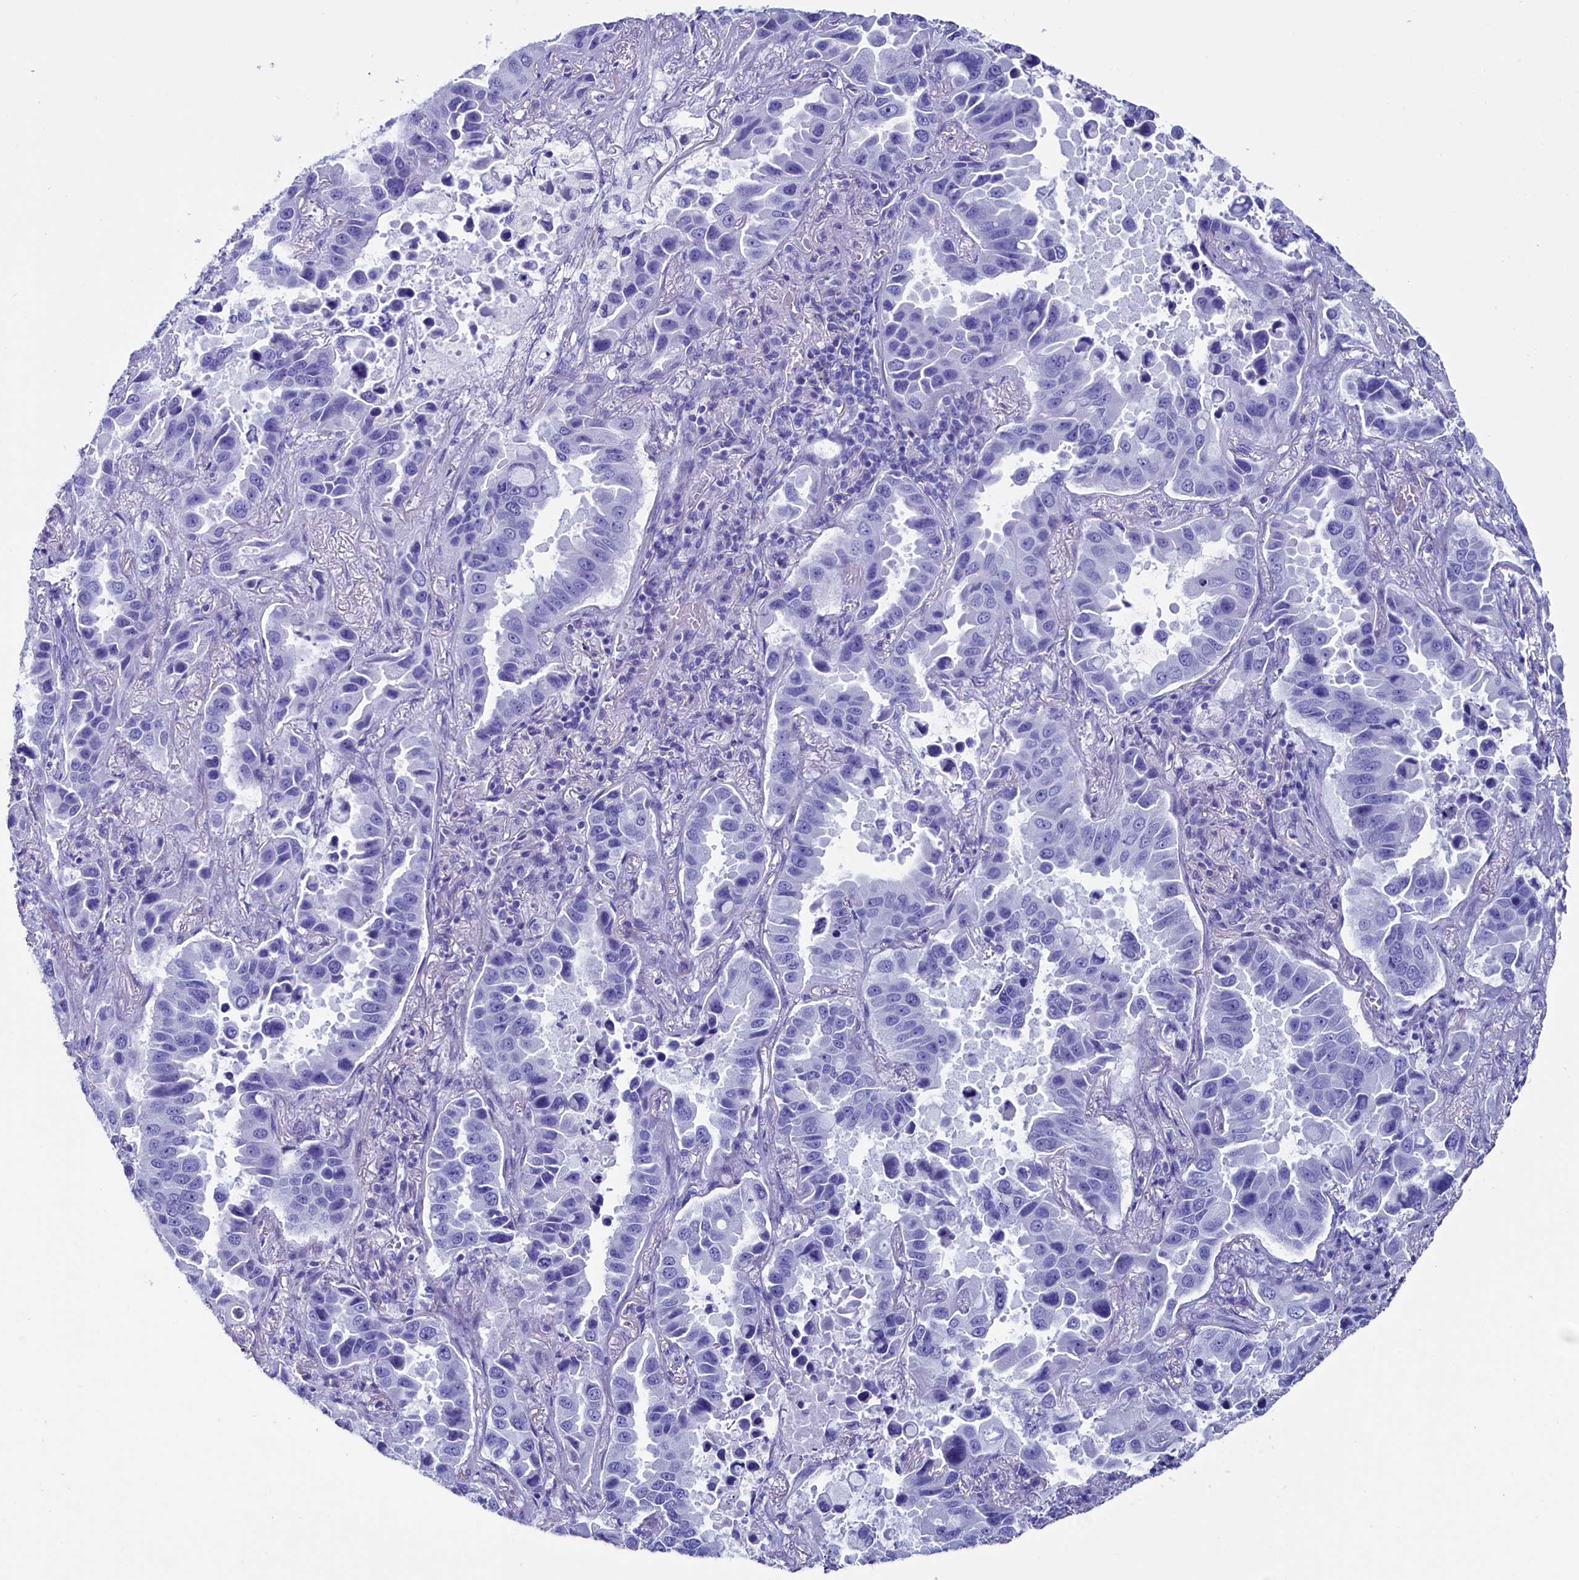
{"staining": {"intensity": "negative", "quantity": "none", "location": "none"}, "tissue": "lung cancer", "cell_type": "Tumor cells", "image_type": "cancer", "snomed": [{"axis": "morphology", "description": "Adenocarcinoma, NOS"}, {"axis": "topography", "description": "Lung"}], "caption": "Protein analysis of lung cancer demonstrates no significant staining in tumor cells. (Stains: DAB (3,3'-diaminobenzidine) IHC with hematoxylin counter stain, Microscopy: brightfield microscopy at high magnification).", "gene": "ANKRD29", "patient": {"sex": "male", "age": 64}}